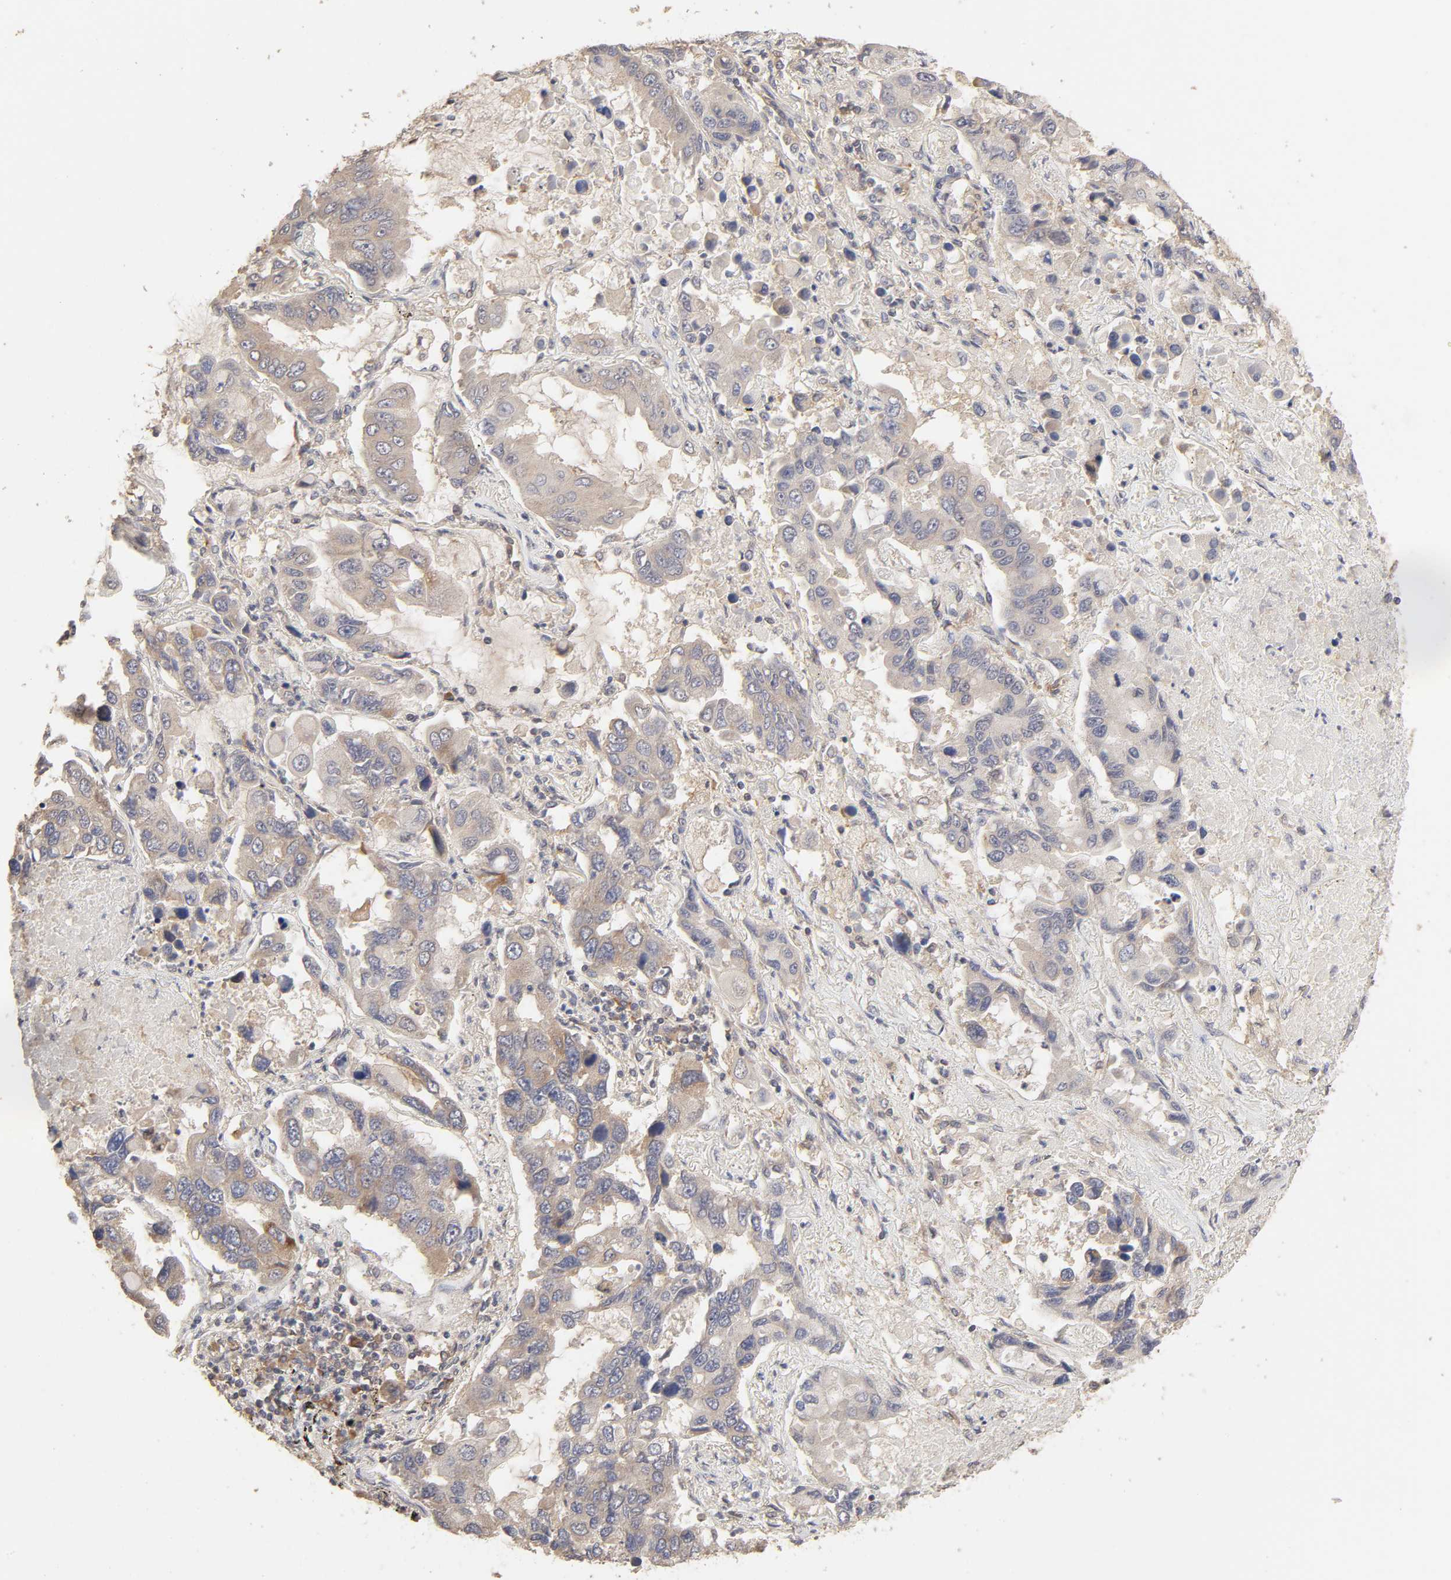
{"staining": {"intensity": "weak", "quantity": "<25%", "location": "cytoplasmic/membranous"}, "tissue": "lung cancer", "cell_type": "Tumor cells", "image_type": "cancer", "snomed": [{"axis": "morphology", "description": "Adenocarcinoma, NOS"}, {"axis": "topography", "description": "Lung"}], "caption": "DAB (3,3'-diaminobenzidine) immunohistochemical staining of human lung cancer (adenocarcinoma) exhibits no significant staining in tumor cells.", "gene": "AP1G2", "patient": {"sex": "male", "age": 64}}